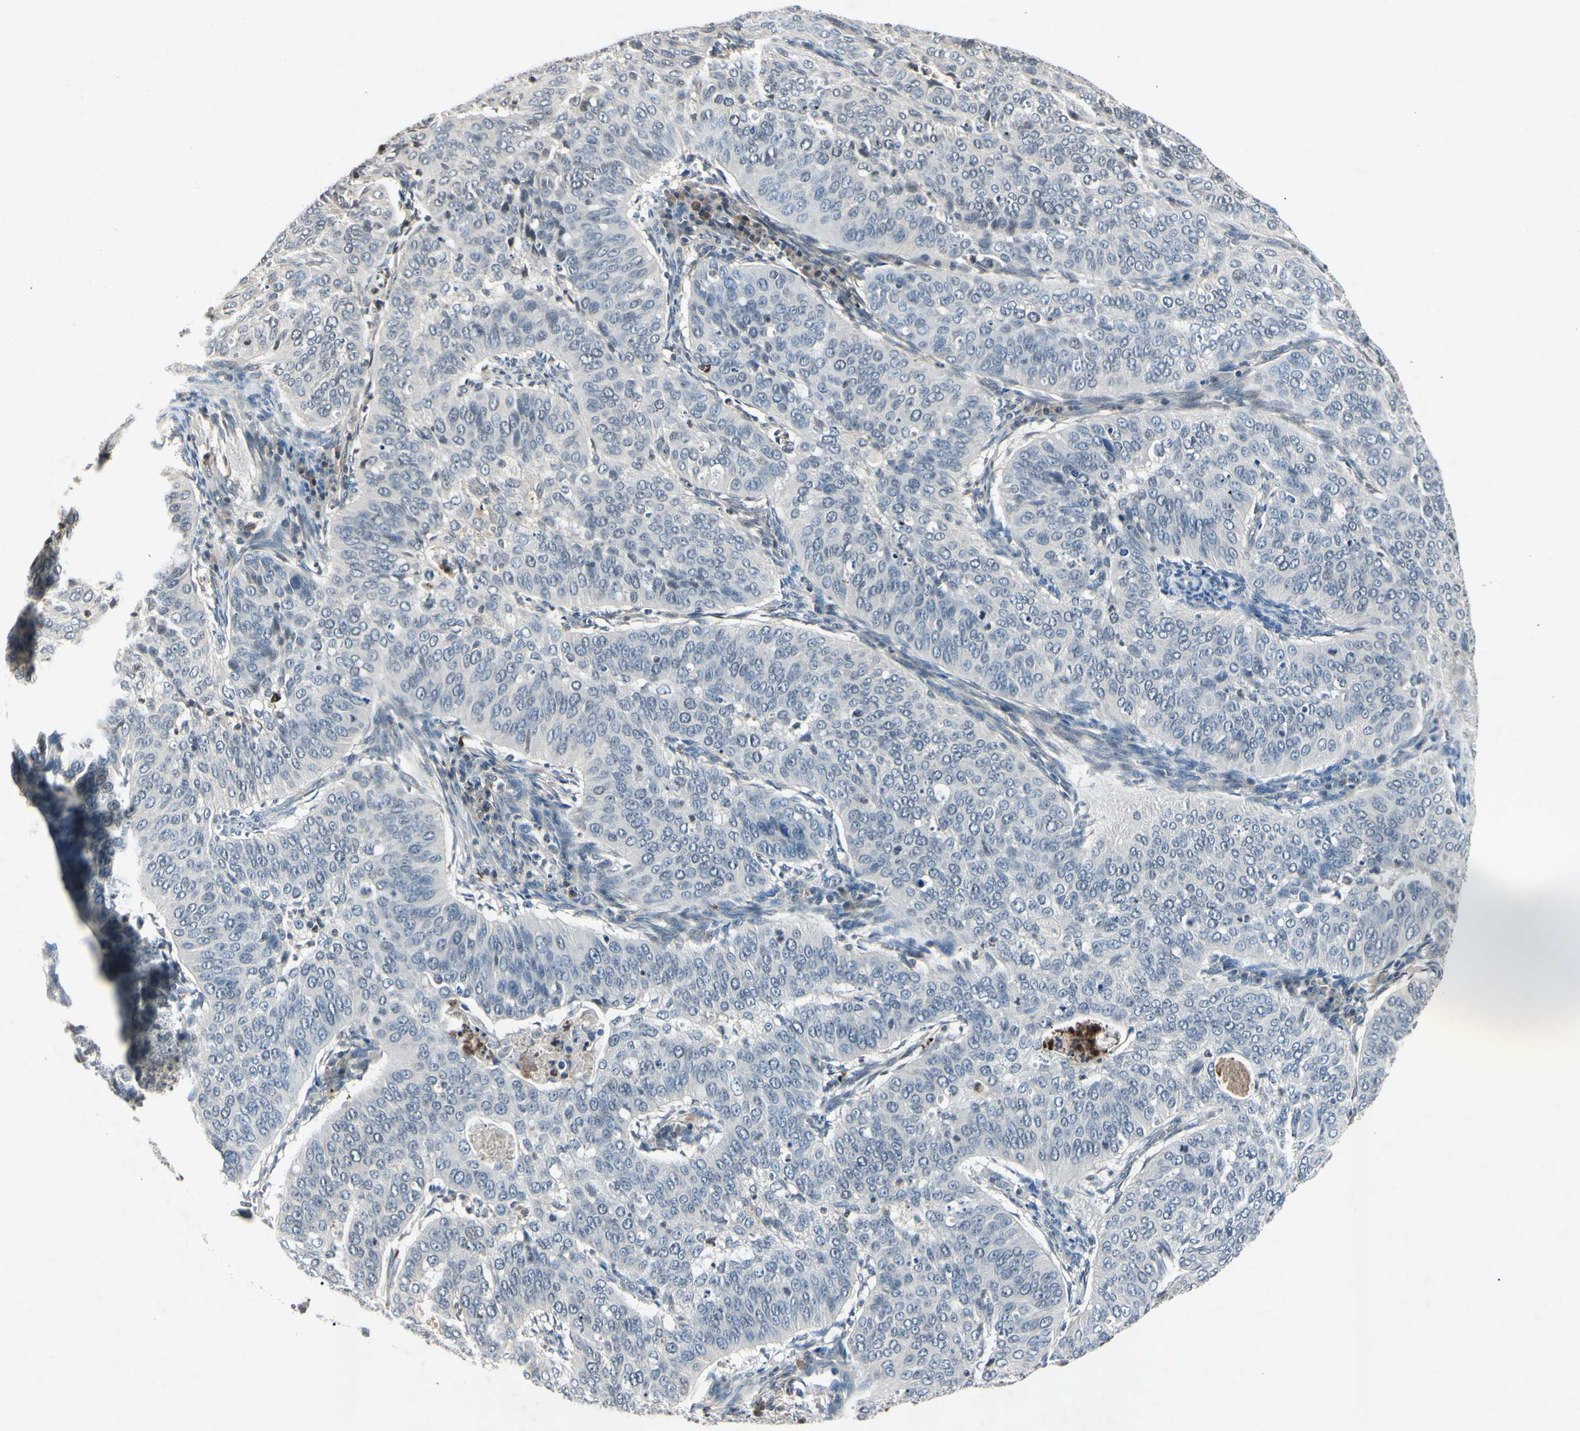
{"staining": {"intensity": "negative", "quantity": "none", "location": "none"}, "tissue": "cervical cancer", "cell_type": "Tumor cells", "image_type": "cancer", "snomed": [{"axis": "morphology", "description": "Normal tissue, NOS"}, {"axis": "morphology", "description": "Squamous cell carcinoma, NOS"}, {"axis": "topography", "description": "Cervix"}], "caption": "Immunohistochemical staining of human squamous cell carcinoma (cervical) reveals no significant expression in tumor cells. Nuclei are stained in blue.", "gene": "AEBP1", "patient": {"sex": "female", "age": 39}}